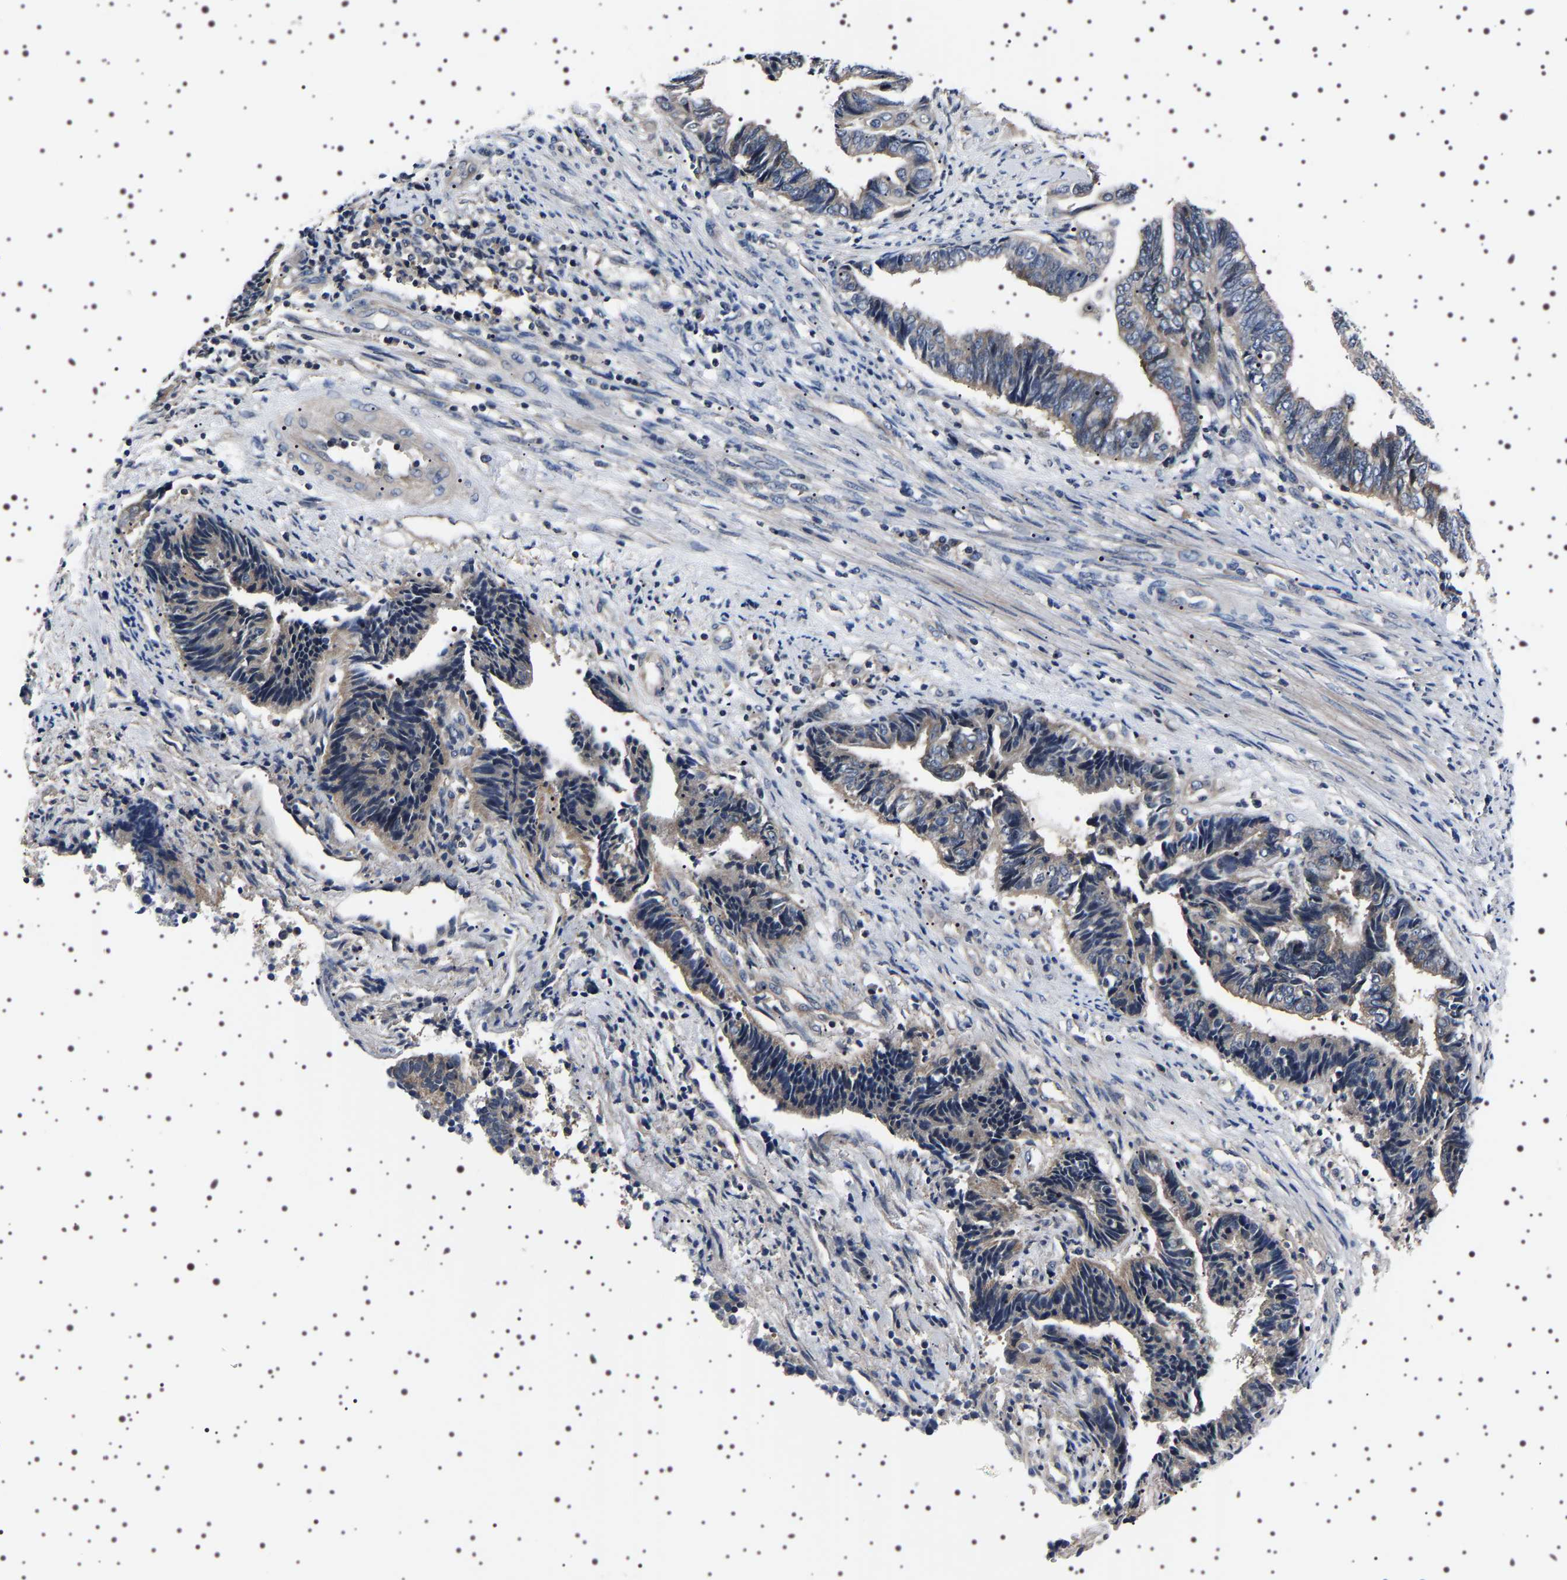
{"staining": {"intensity": "weak", "quantity": ">75%", "location": "cytoplasmic/membranous"}, "tissue": "endometrial cancer", "cell_type": "Tumor cells", "image_type": "cancer", "snomed": [{"axis": "morphology", "description": "Adenocarcinoma, NOS"}, {"axis": "topography", "description": "Uterus"}, {"axis": "topography", "description": "Endometrium"}], "caption": "A low amount of weak cytoplasmic/membranous positivity is appreciated in about >75% of tumor cells in endometrial adenocarcinoma tissue.", "gene": "TARBP1", "patient": {"sex": "female", "age": 70}}